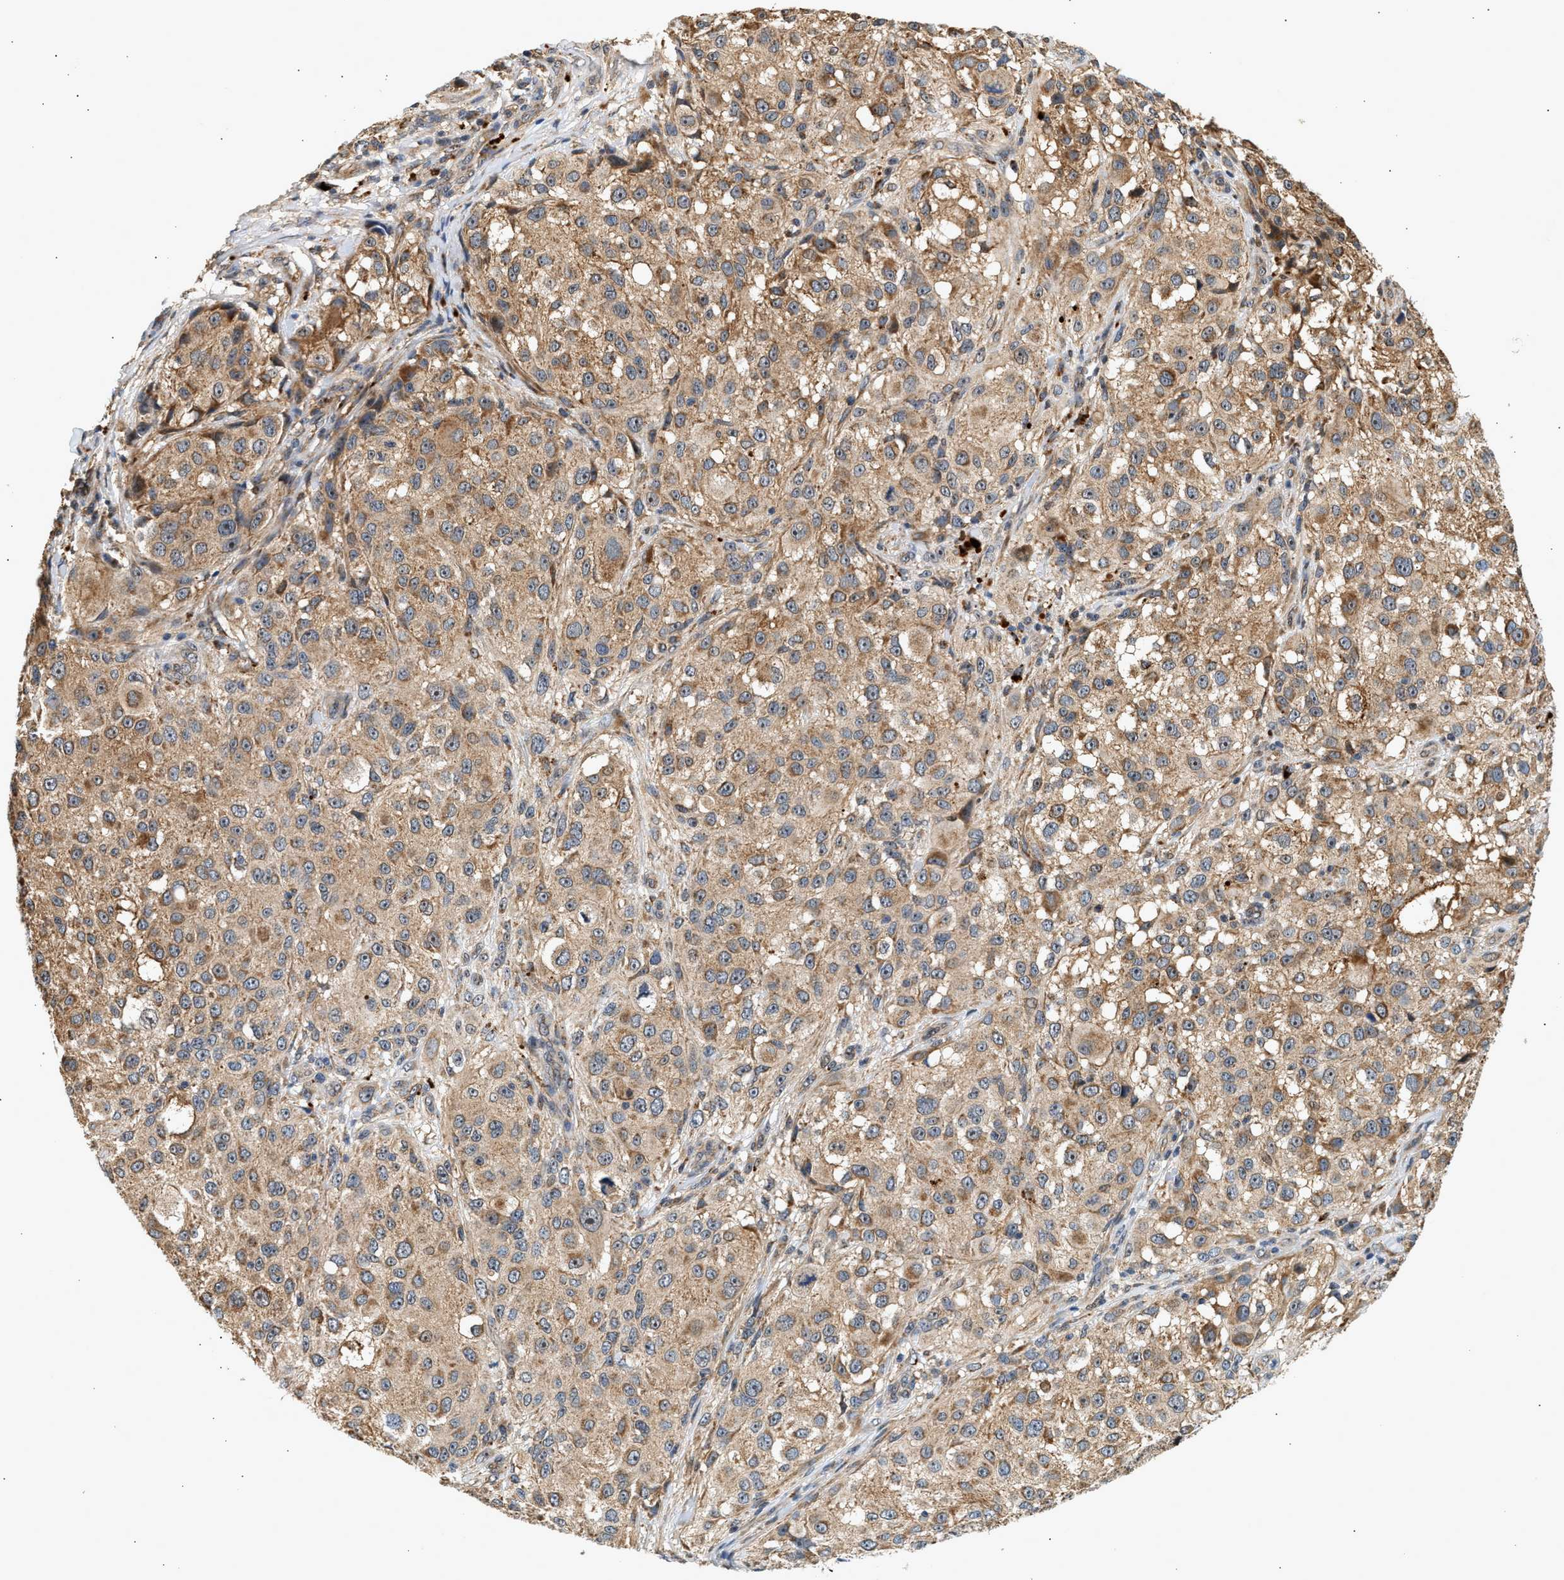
{"staining": {"intensity": "moderate", "quantity": ">75%", "location": "cytoplasmic/membranous"}, "tissue": "melanoma", "cell_type": "Tumor cells", "image_type": "cancer", "snomed": [{"axis": "morphology", "description": "Necrosis, NOS"}, {"axis": "morphology", "description": "Malignant melanoma, NOS"}, {"axis": "topography", "description": "Skin"}], "caption": "Tumor cells reveal medium levels of moderate cytoplasmic/membranous positivity in approximately >75% of cells in malignant melanoma.", "gene": "DUSP14", "patient": {"sex": "female", "age": 87}}